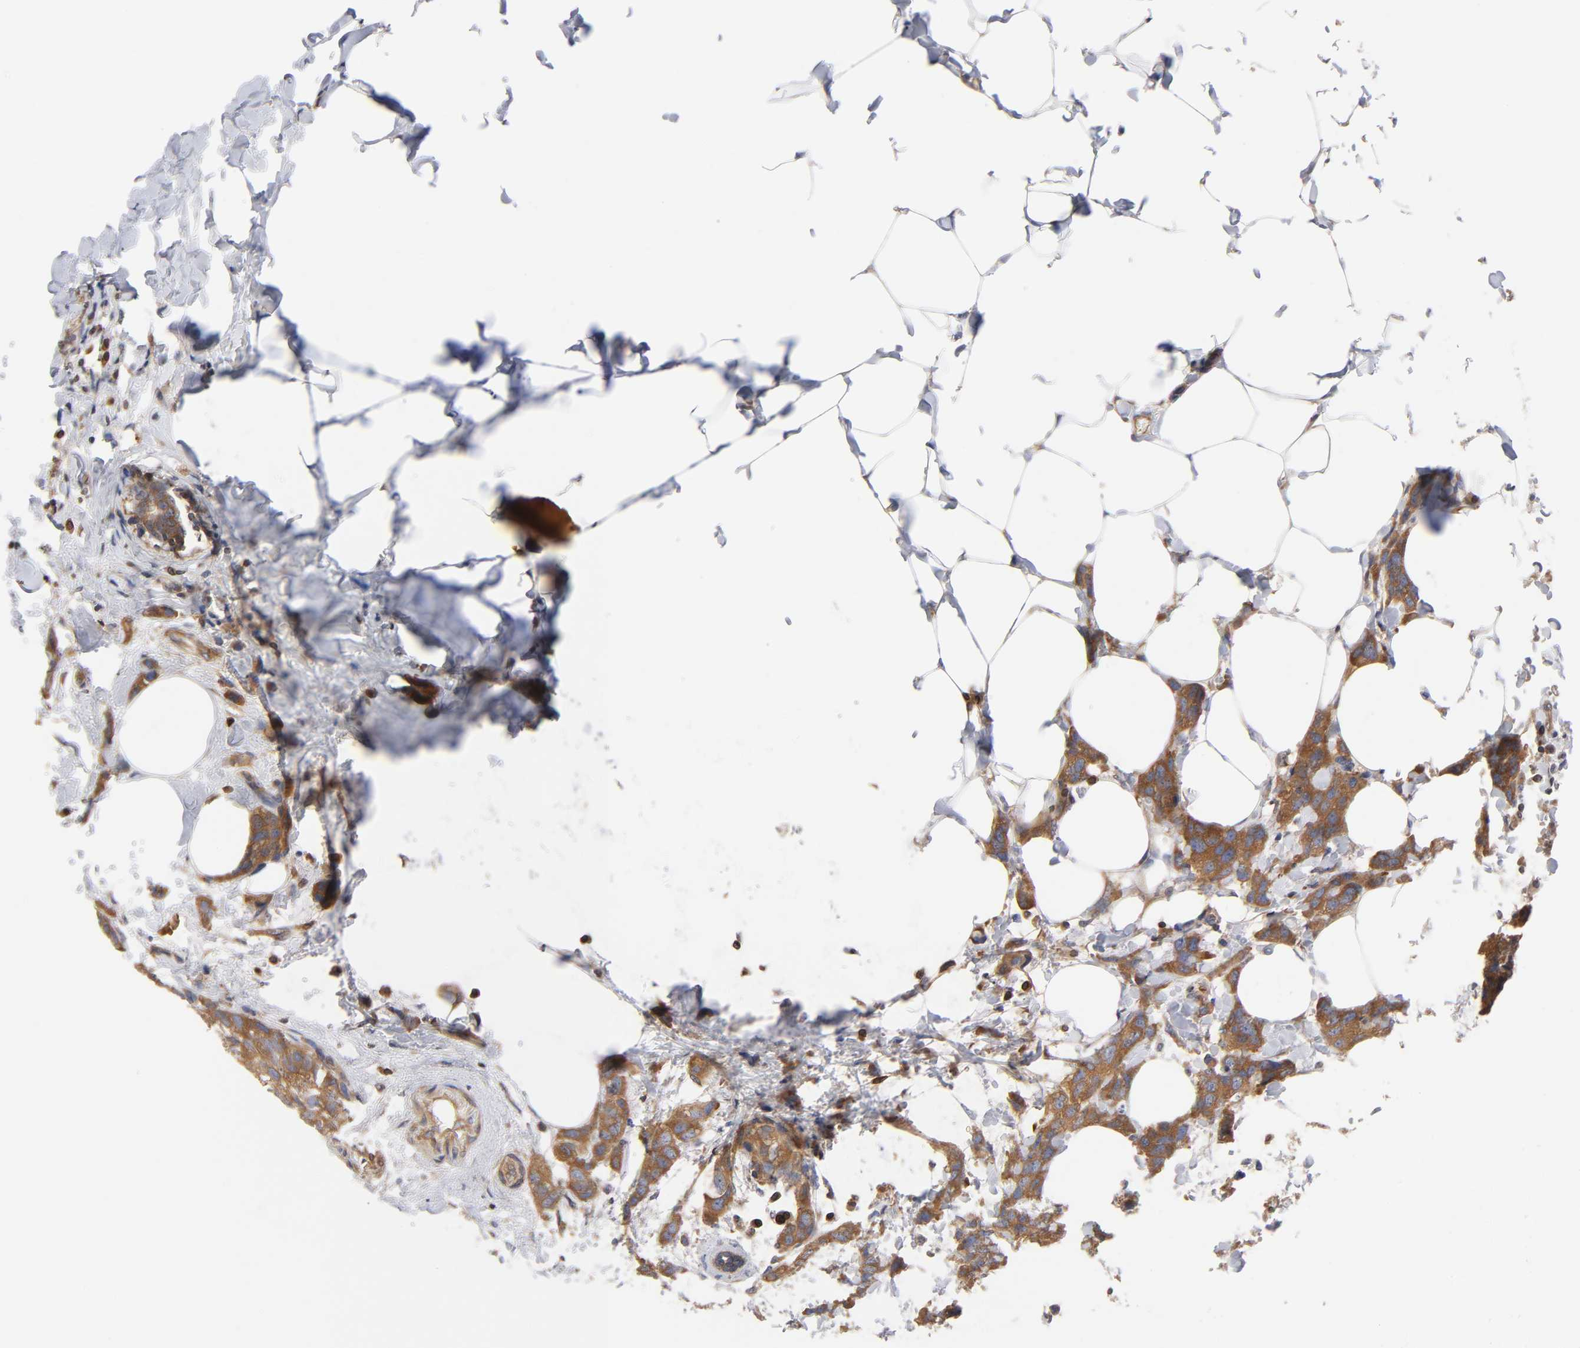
{"staining": {"intensity": "moderate", "quantity": ">75%", "location": "cytoplasmic/membranous"}, "tissue": "breast cancer", "cell_type": "Tumor cells", "image_type": "cancer", "snomed": [{"axis": "morphology", "description": "Normal tissue, NOS"}, {"axis": "morphology", "description": "Duct carcinoma"}, {"axis": "topography", "description": "Breast"}], "caption": "Moderate cytoplasmic/membranous protein staining is present in approximately >75% of tumor cells in intraductal carcinoma (breast). (IHC, brightfield microscopy, high magnification).", "gene": "STRN3", "patient": {"sex": "female", "age": 50}}